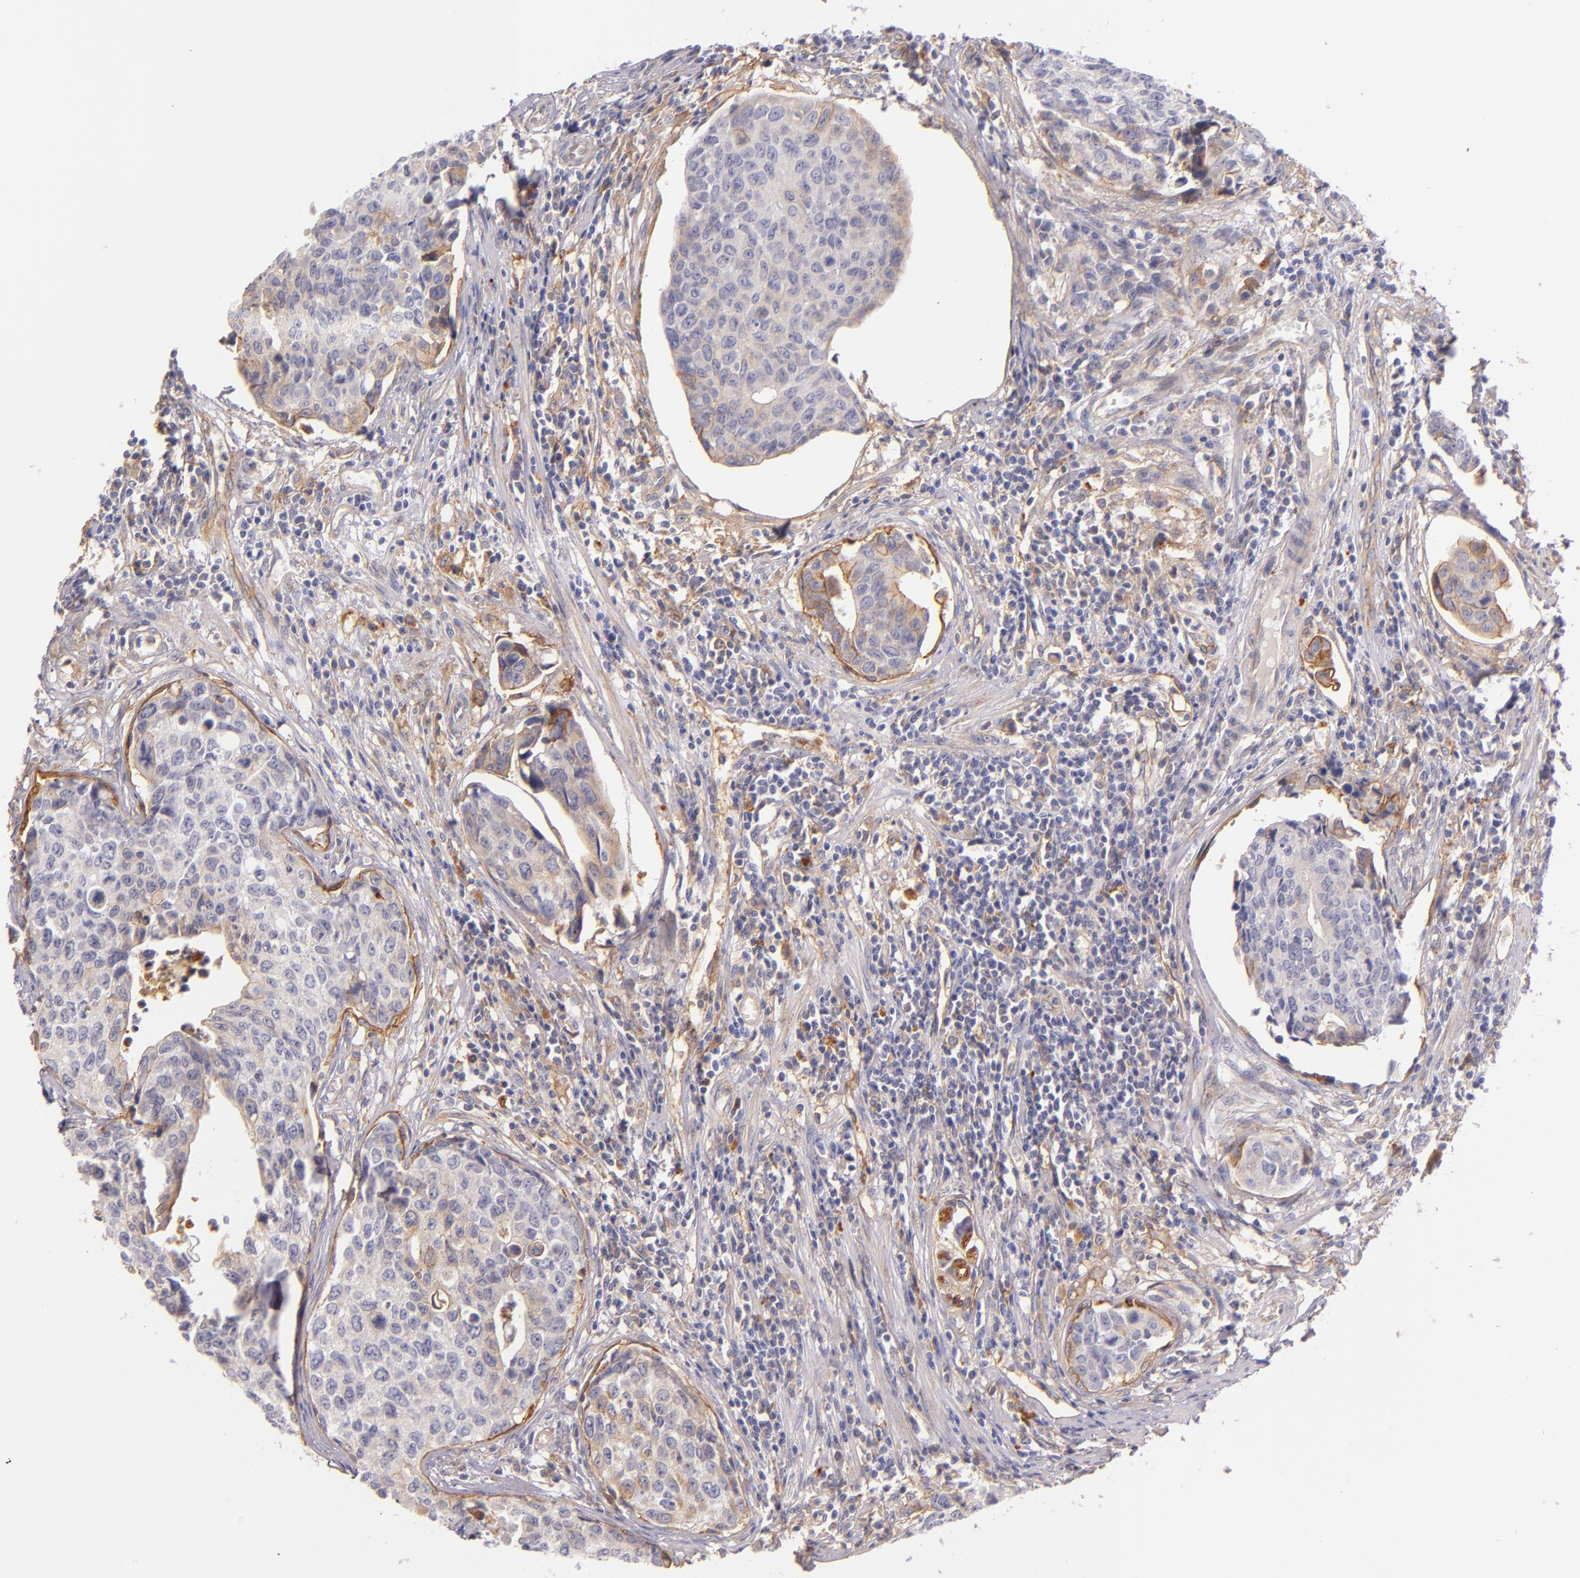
{"staining": {"intensity": "weak", "quantity": "25%-75%", "location": "cytoplasmic/membranous"}, "tissue": "urothelial cancer", "cell_type": "Tumor cells", "image_type": "cancer", "snomed": [{"axis": "morphology", "description": "Urothelial carcinoma, High grade"}, {"axis": "topography", "description": "Urinary bladder"}], "caption": "High-grade urothelial carcinoma stained for a protein displays weak cytoplasmic/membranous positivity in tumor cells.", "gene": "CTSF", "patient": {"sex": "male", "age": 81}}